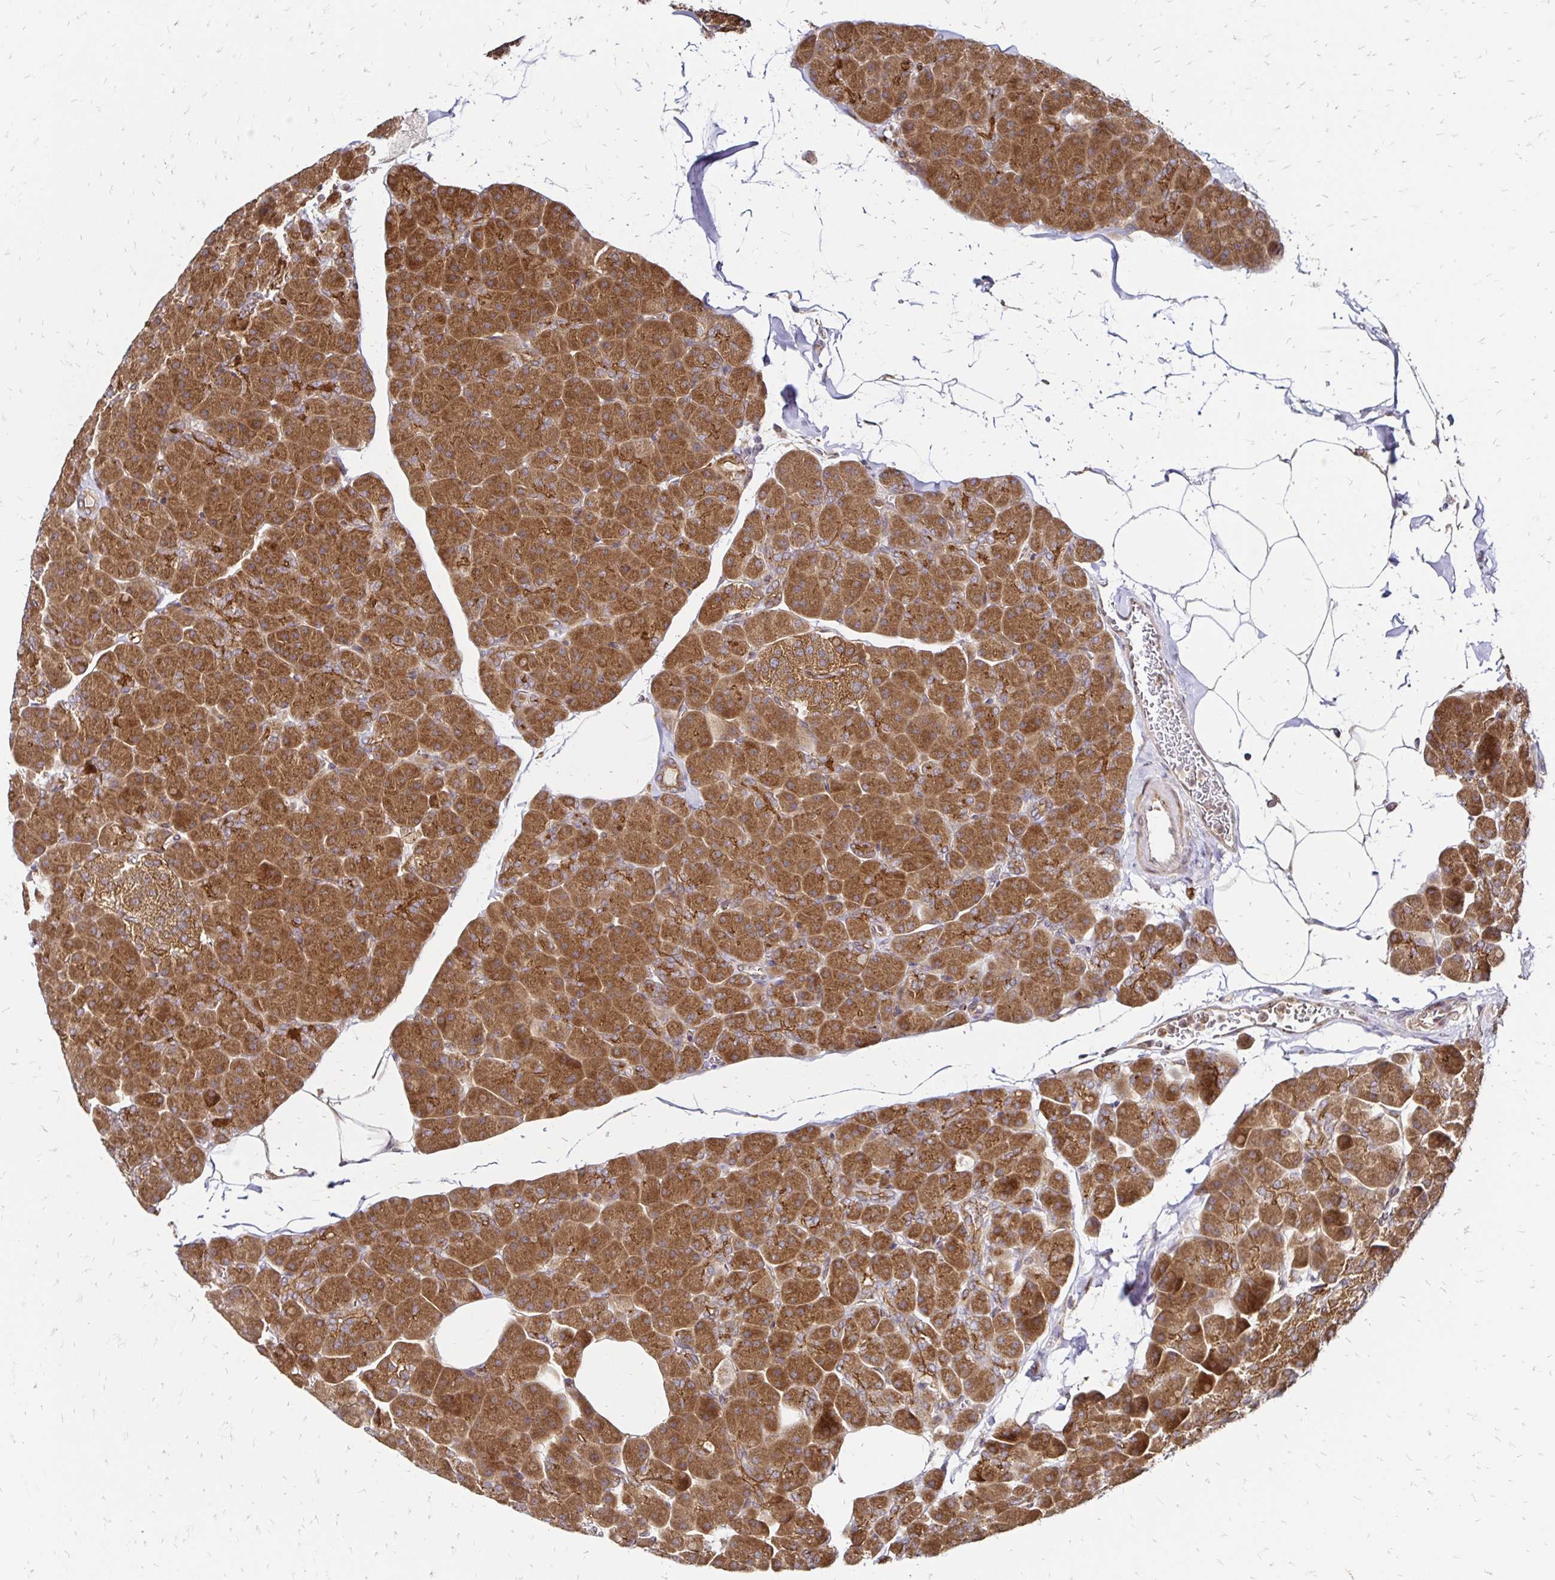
{"staining": {"intensity": "strong", "quantity": ">75%", "location": "cytoplasmic/membranous"}, "tissue": "pancreas", "cell_type": "Exocrine glandular cells", "image_type": "normal", "snomed": [{"axis": "morphology", "description": "Normal tissue, NOS"}, {"axis": "topography", "description": "Pancreas"}], "caption": "Pancreas stained with DAB immunohistochemistry reveals high levels of strong cytoplasmic/membranous expression in approximately >75% of exocrine glandular cells. (Stains: DAB (3,3'-diaminobenzidine) in brown, nuclei in blue, Microscopy: brightfield microscopy at high magnification).", "gene": "ZW10", "patient": {"sex": "male", "age": 35}}